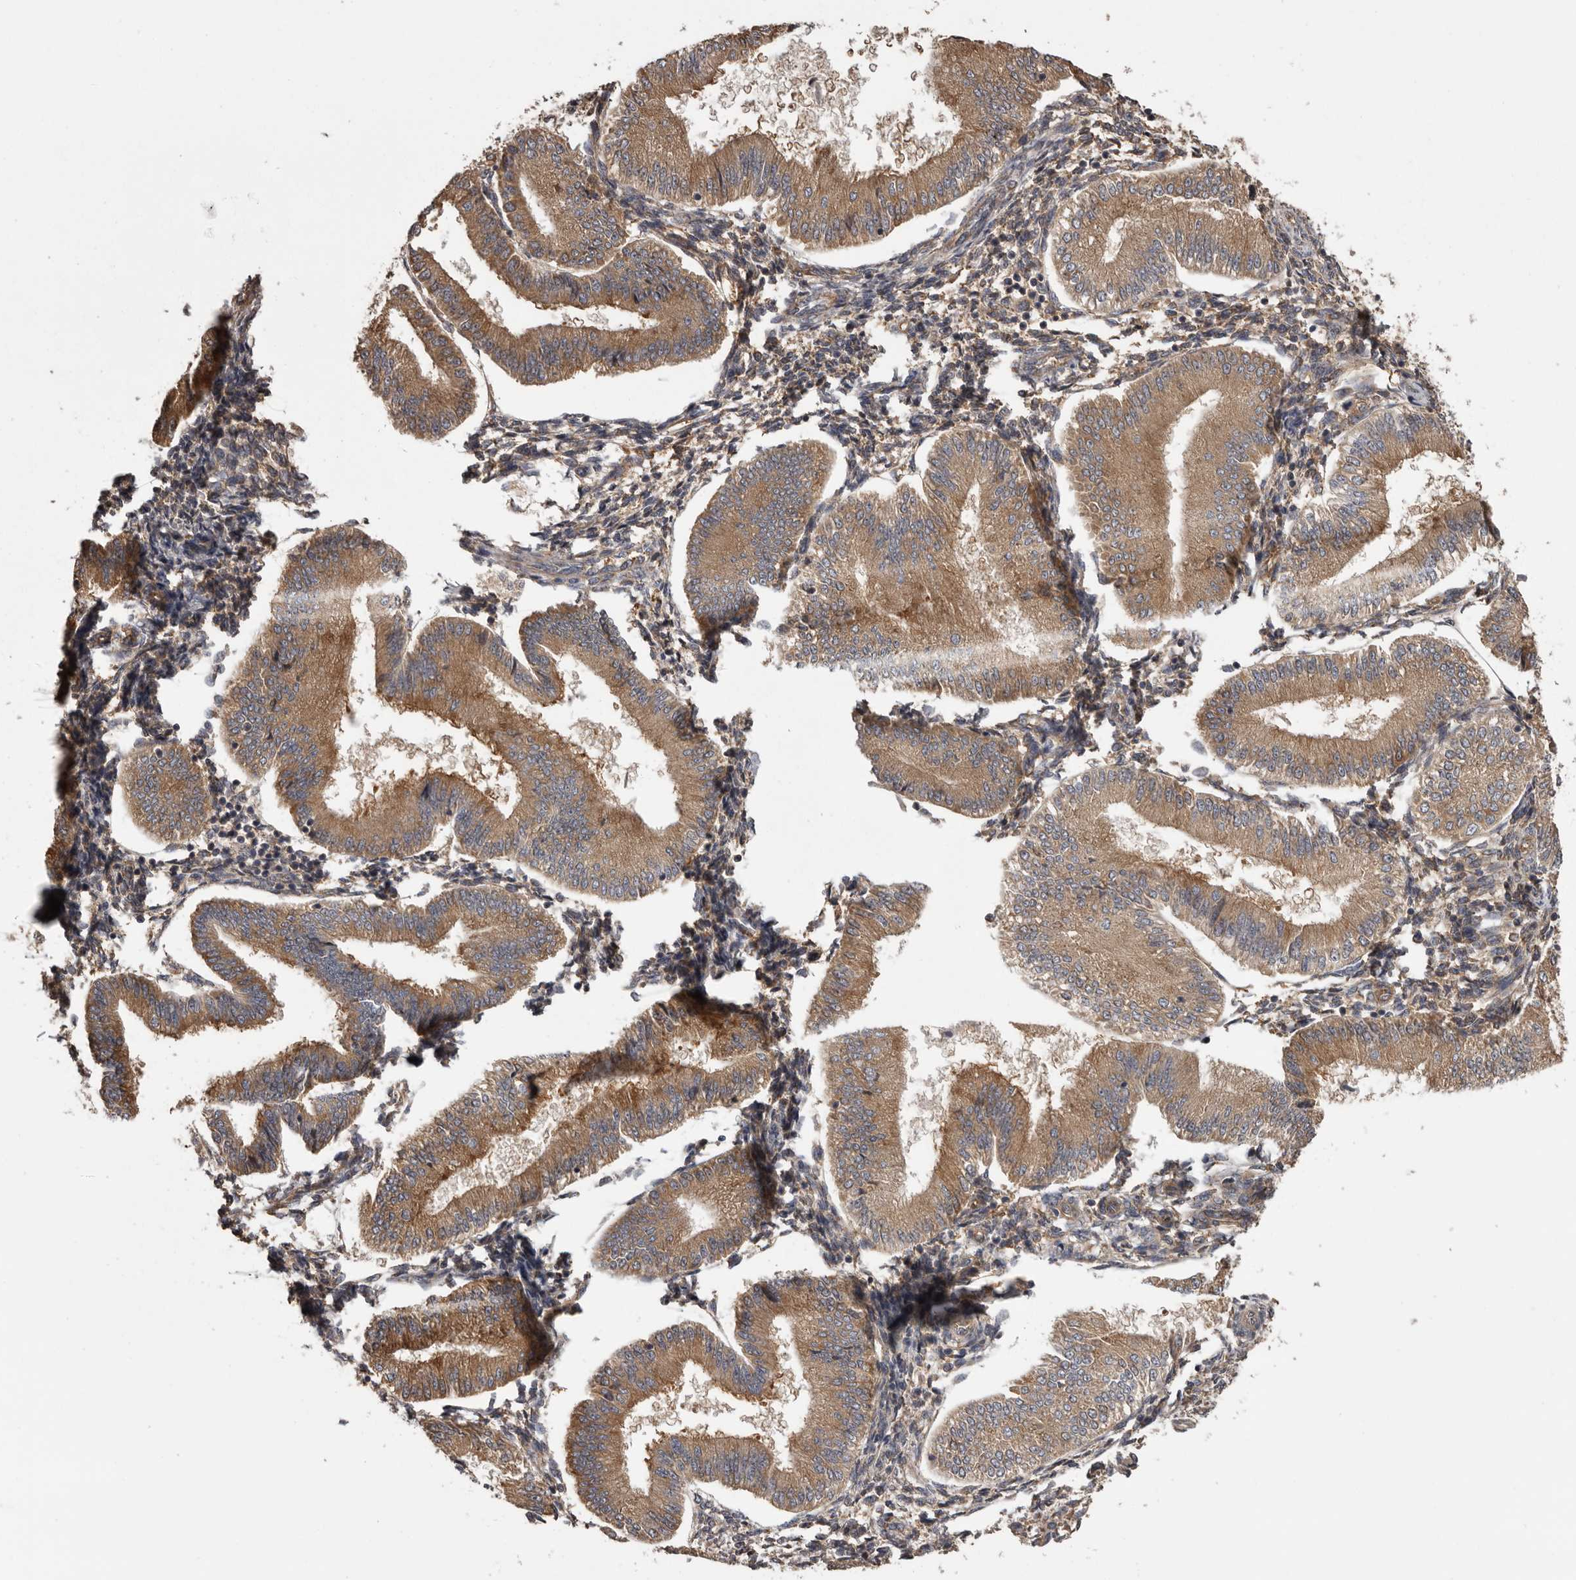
{"staining": {"intensity": "weak", "quantity": ">75%", "location": "cytoplasmic/membranous"}, "tissue": "endometrium", "cell_type": "Cells in endometrial stroma", "image_type": "normal", "snomed": [{"axis": "morphology", "description": "Normal tissue, NOS"}, {"axis": "topography", "description": "Endometrium"}], "caption": "Weak cytoplasmic/membranous protein positivity is appreciated in about >75% of cells in endometrial stroma in endometrium. (DAB IHC, brown staining for protein, blue staining for nuclei).", "gene": "DARS1", "patient": {"sex": "female", "age": 39}}